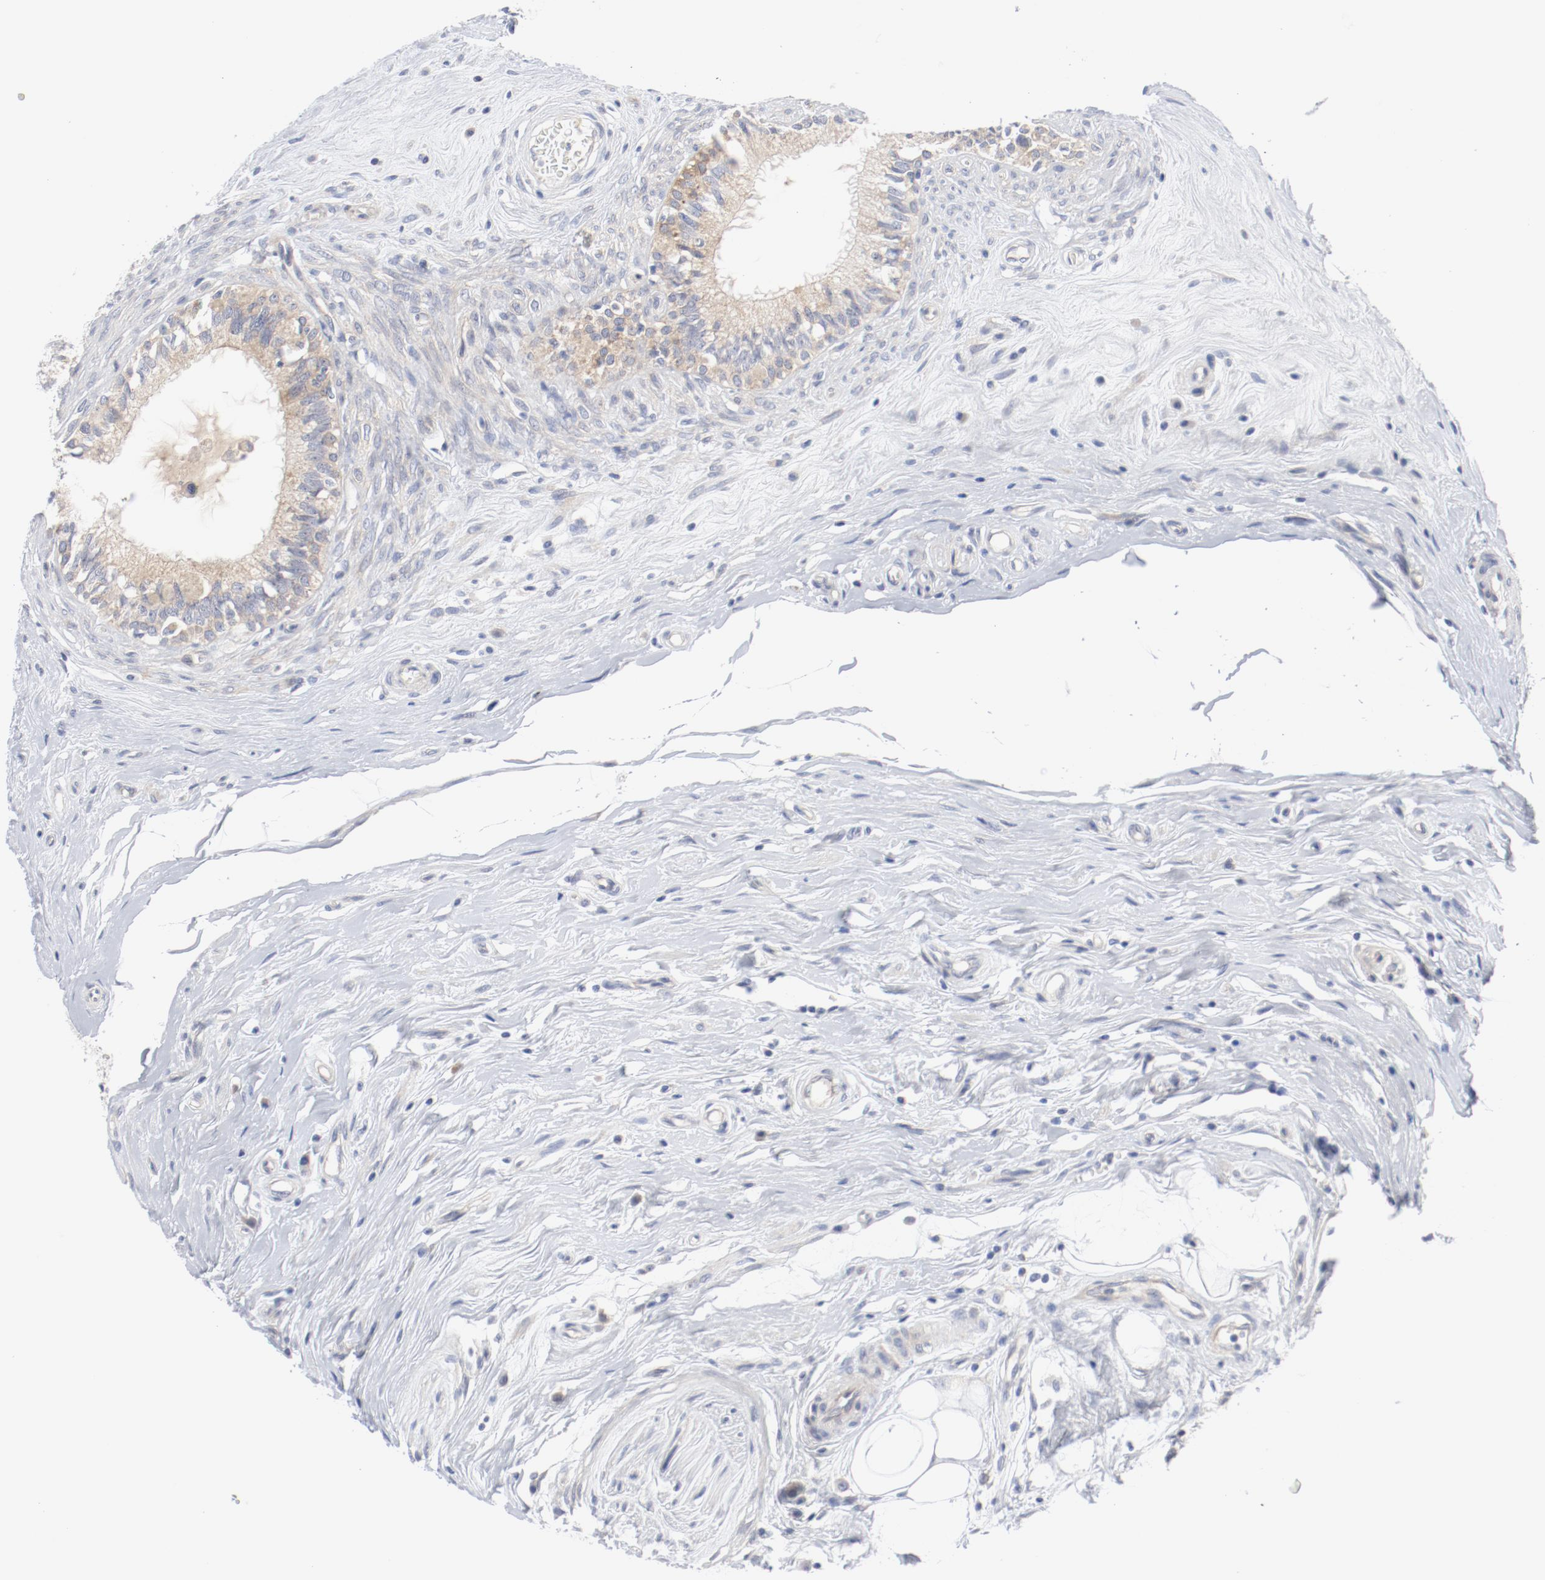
{"staining": {"intensity": "moderate", "quantity": ">75%", "location": "cytoplasmic/membranous"}, "tissue": "epididymis", "cell_type": "Glandular cells", "image_type": "normal", "snomed": [{"axis": "morphology", "description": "Normal tissue, NOS"}, {"axis": "morphology", "description": "Inflammation, NOS"}, {"axis": "topography", "description": "Epididymis"}], "caption": "DAB immunohistochemical staining of normal epididymis shows moderate cytoplasmic/membranous protein staining in approximately >75% of glandular cells.", "gene": "BAD", "patient": {"sex": "male", "age": 84}}